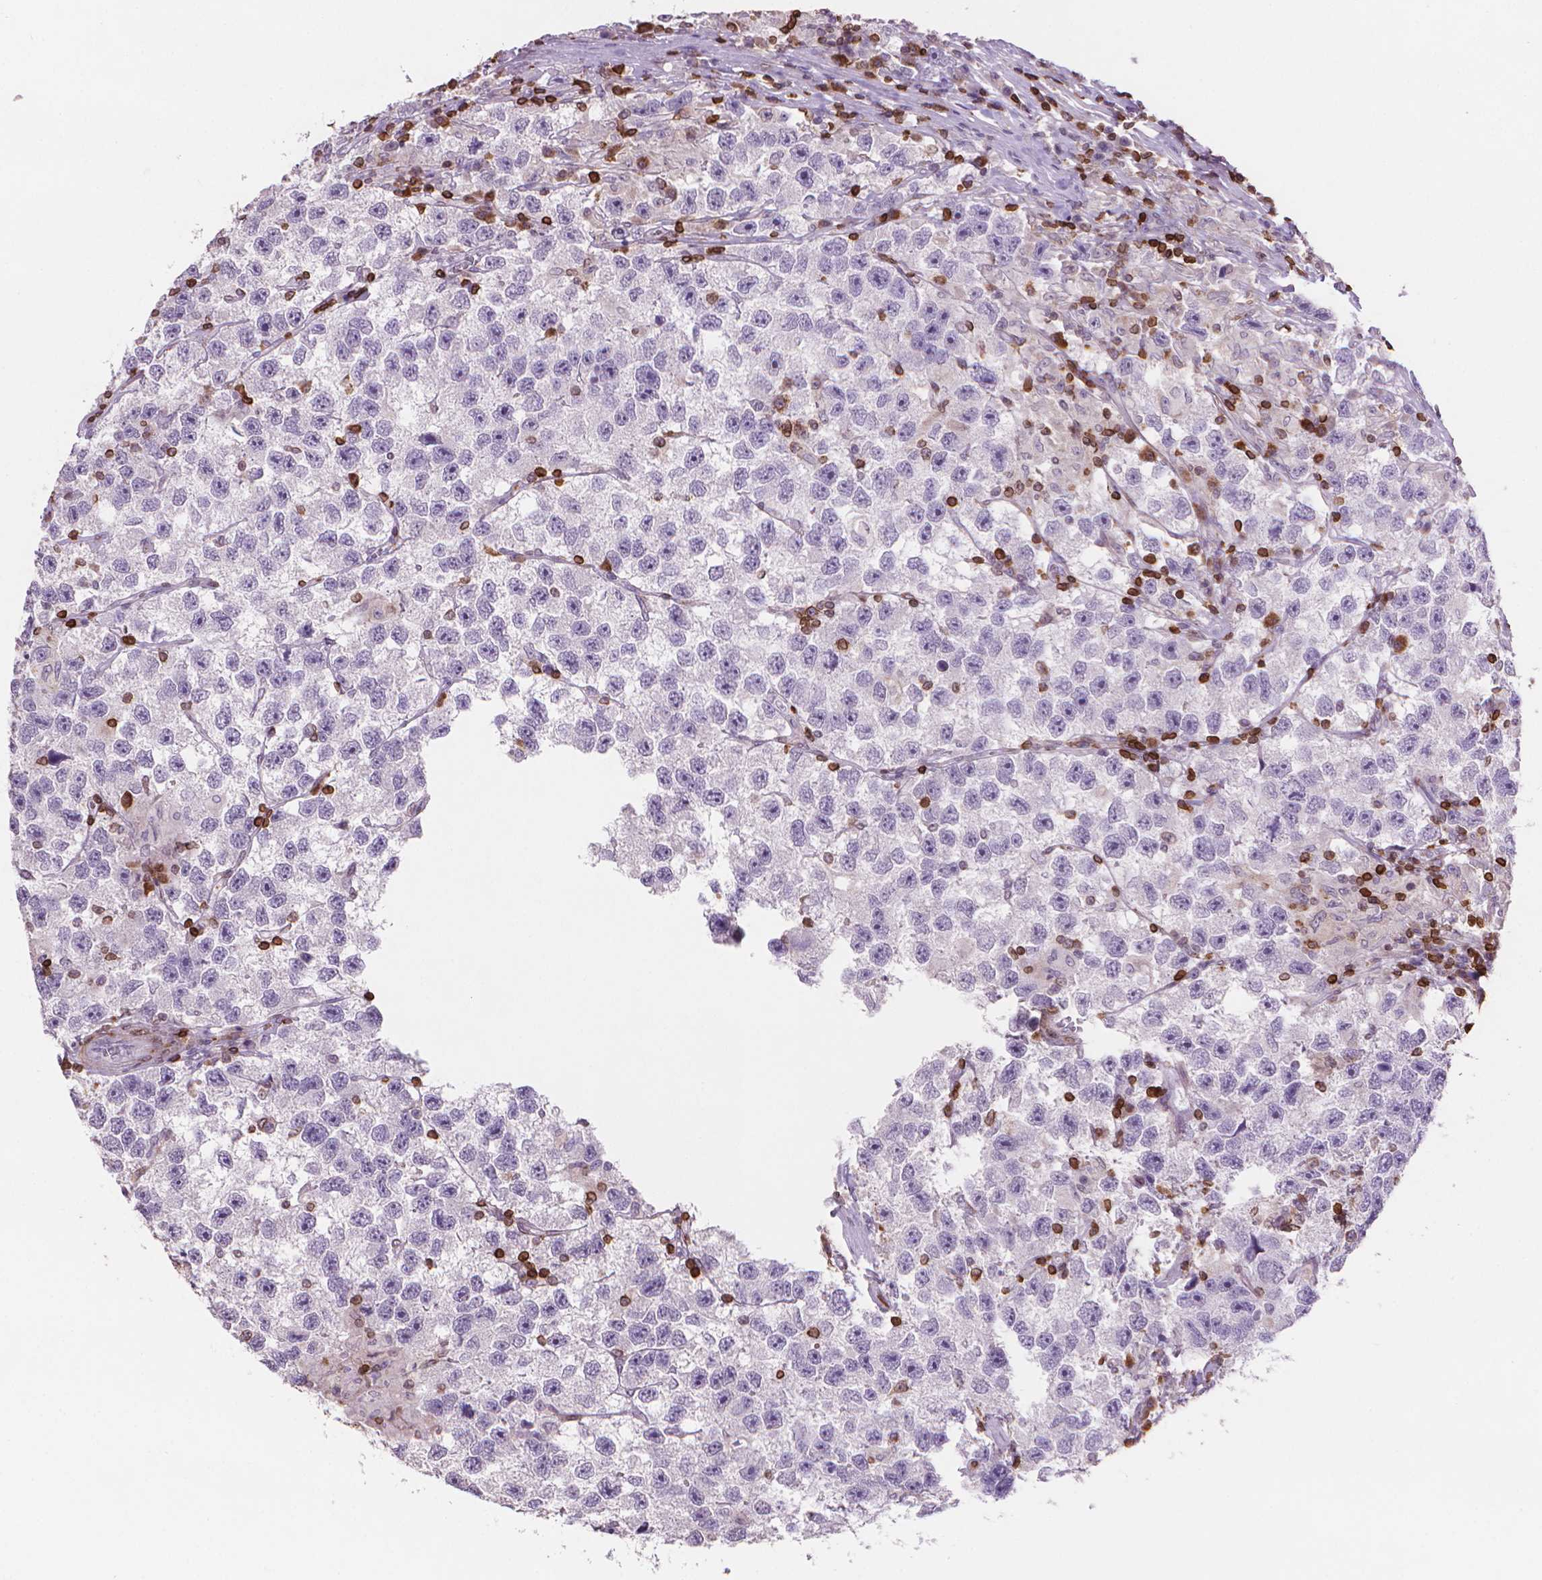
{"staining": {"intensity": "negative", "quantity": "none", "location": "none"}, "tissue": "testis cancer", "cell_type": "Tumor cells", "image_type": "cancer", "snomed": [{"axis": "morphology", "description": "Seminoma, NOS"}, {"axis": "topography", "description": "Testis"}], "caption": "Seminoma (testis) stained for a protein using immunohistochemistry (IHC) reveals no staining tumor cells.", "gene": "BCL2", "patient": {"sex": "male", "age": 26}}